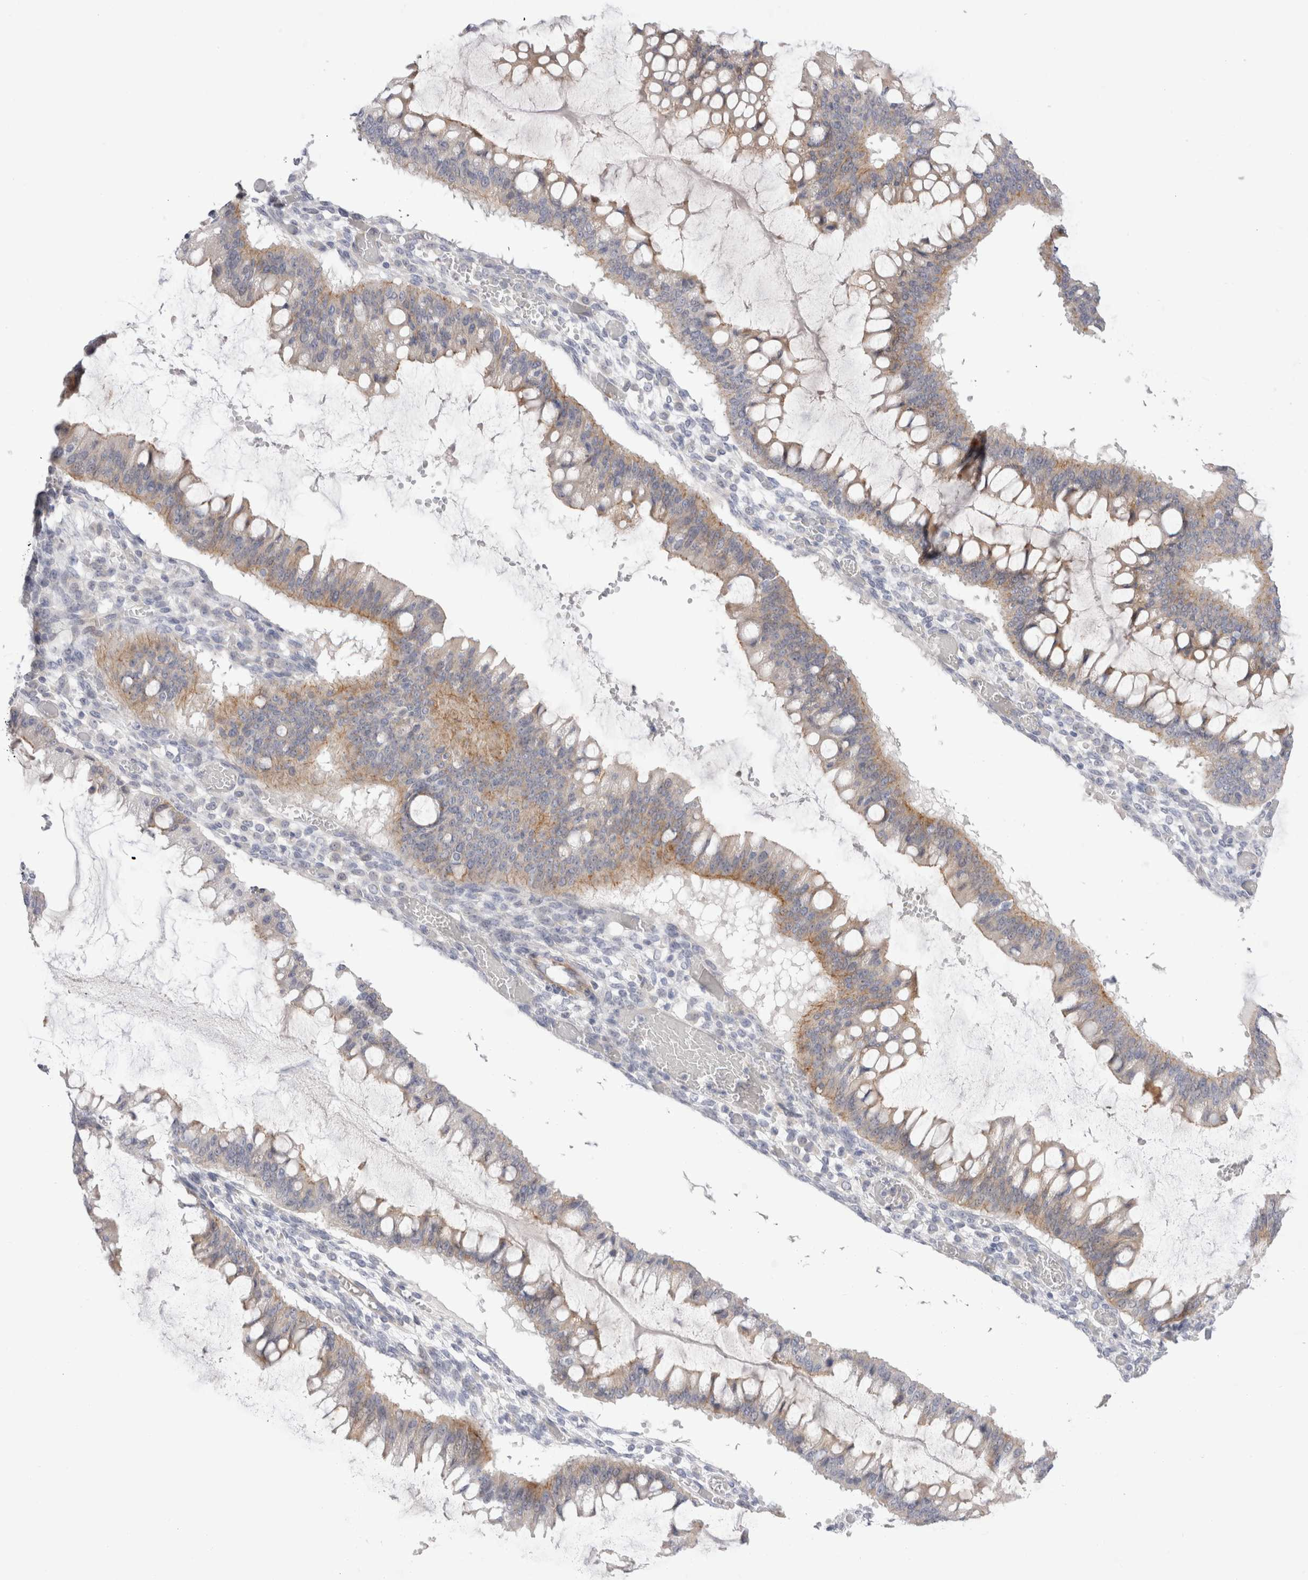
{"staining": {"intensity": "weak", "quantity": "<25%", "location": "cytoplasmic/membranous"}, "tissue": "ovarian cancer", "cell_type": "Tumor cells", "image_type": "cancer", "snomed": [{"axis": "morphology", "description": "Cystadenocarcinoma, mucinous, NOS"}, {"axis": "topography", "description": "Ovary"}], "caption": "Immunohistochemistry (IHC) of human ovarian cancer demonstrates no staining in tumor cells. Brightfield microscopy of IHC stained with DAB (3,3'-diaminobenzidine) (brown) and hematoxylin (blue), captured at high magnification.", "gene": "SPINK2", "patient": {"sex": "female", "age": 73}}